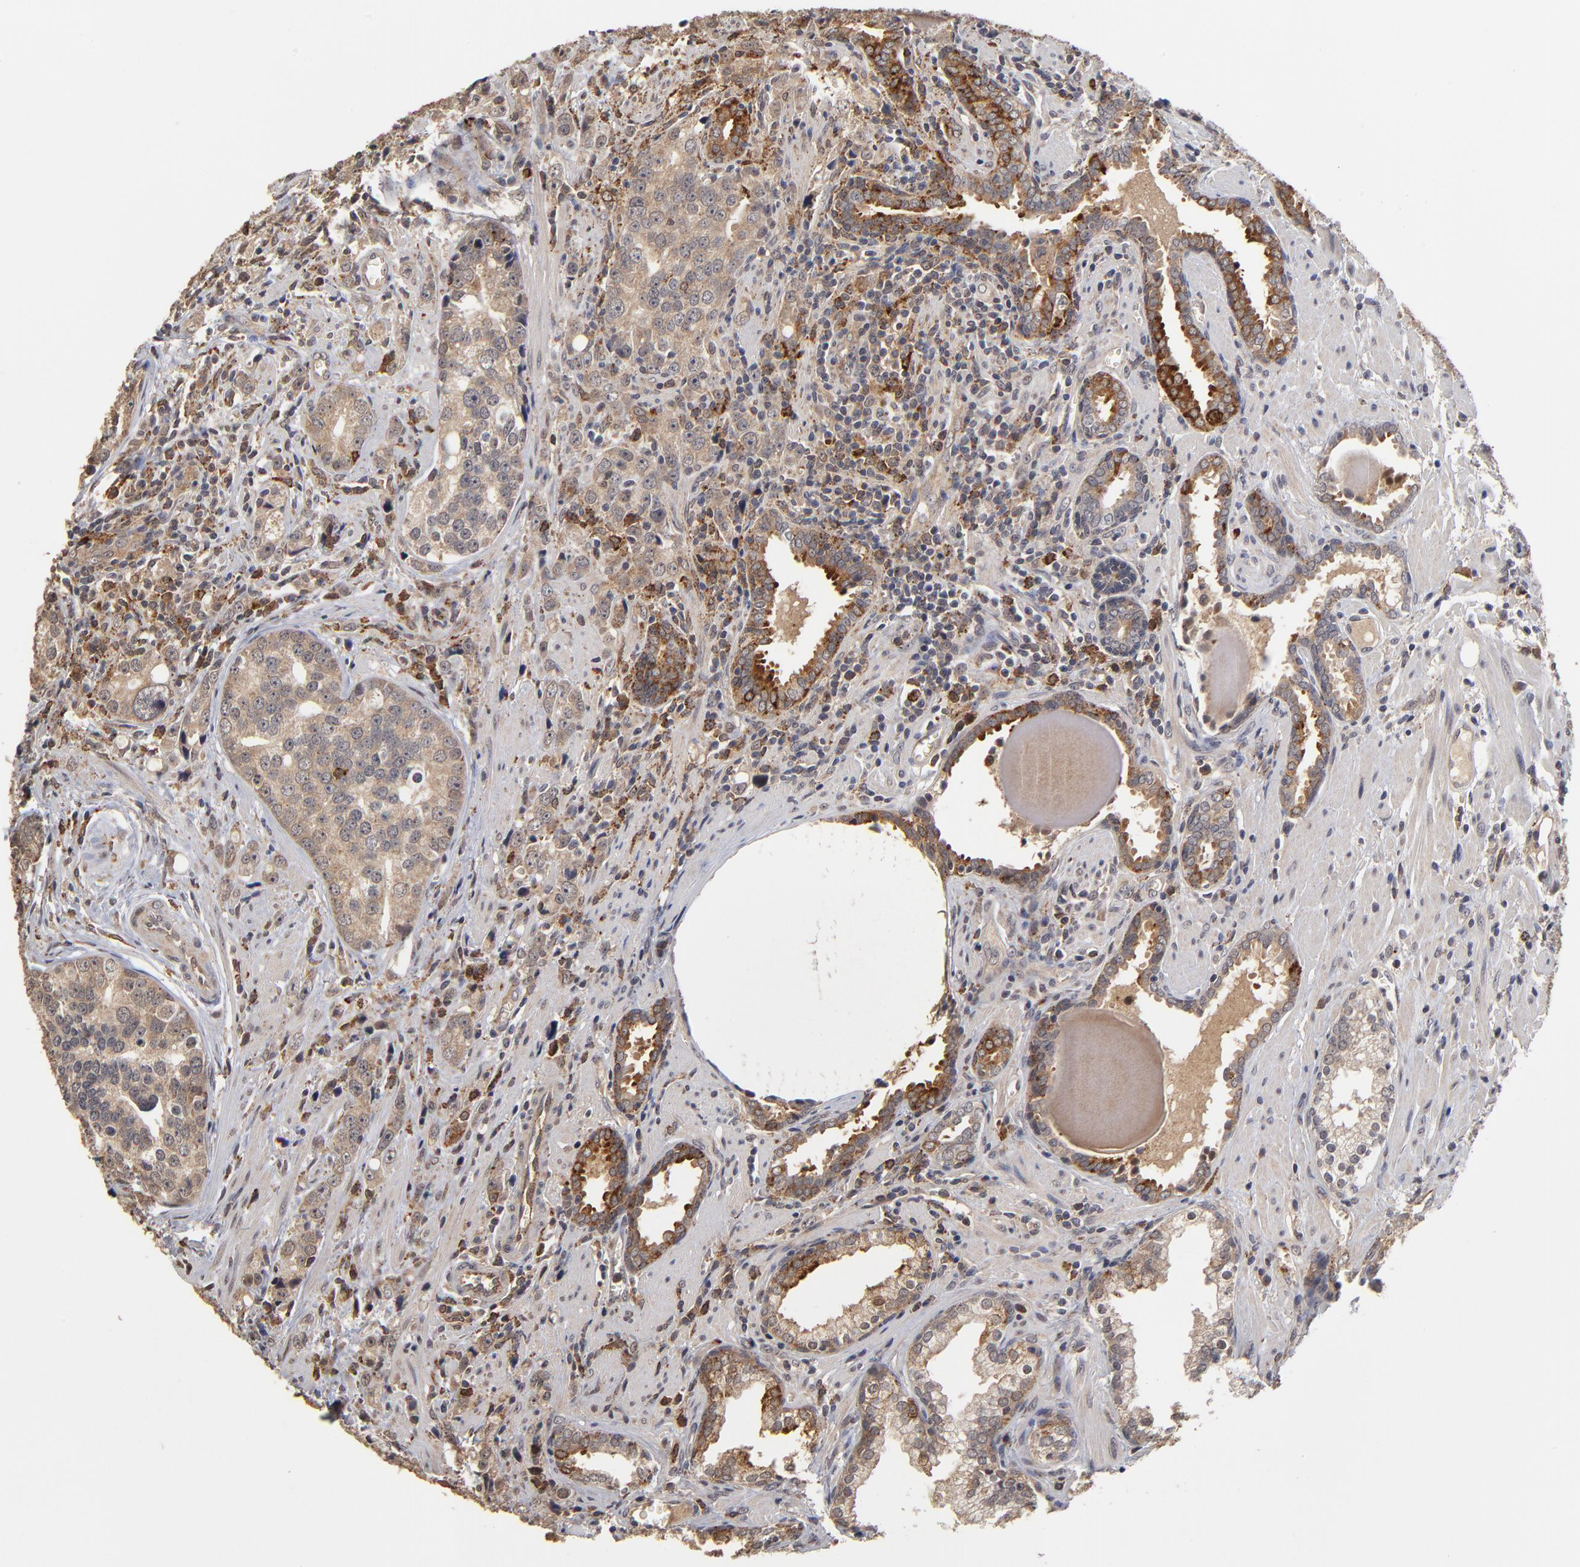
{"staining": {"intensity": "weak", "quantity": ">75%", "location": "cytoplasmic/membranous"}, "tissue": "prostate cancer", "cell_type": "Tumor cells", "image_type": "cancer", "snomed": [{"axis": "morphology", "description": "Adenocarcinoma, High grade"}, {"axis": "topography", "description": "Prostate"}], "caption": "A micrograph of prostate adenocarcinoma (high-grade) stained for a protein demonstrates weak cytoplasmic/membranous brown staining in tumor cells. (DAB (3,3'-diaminobenzidine) = brown stain, brightfield microscopy at high magnification).", "gene": "ASB8", "patient": {"sex": "male", "age": 71}}